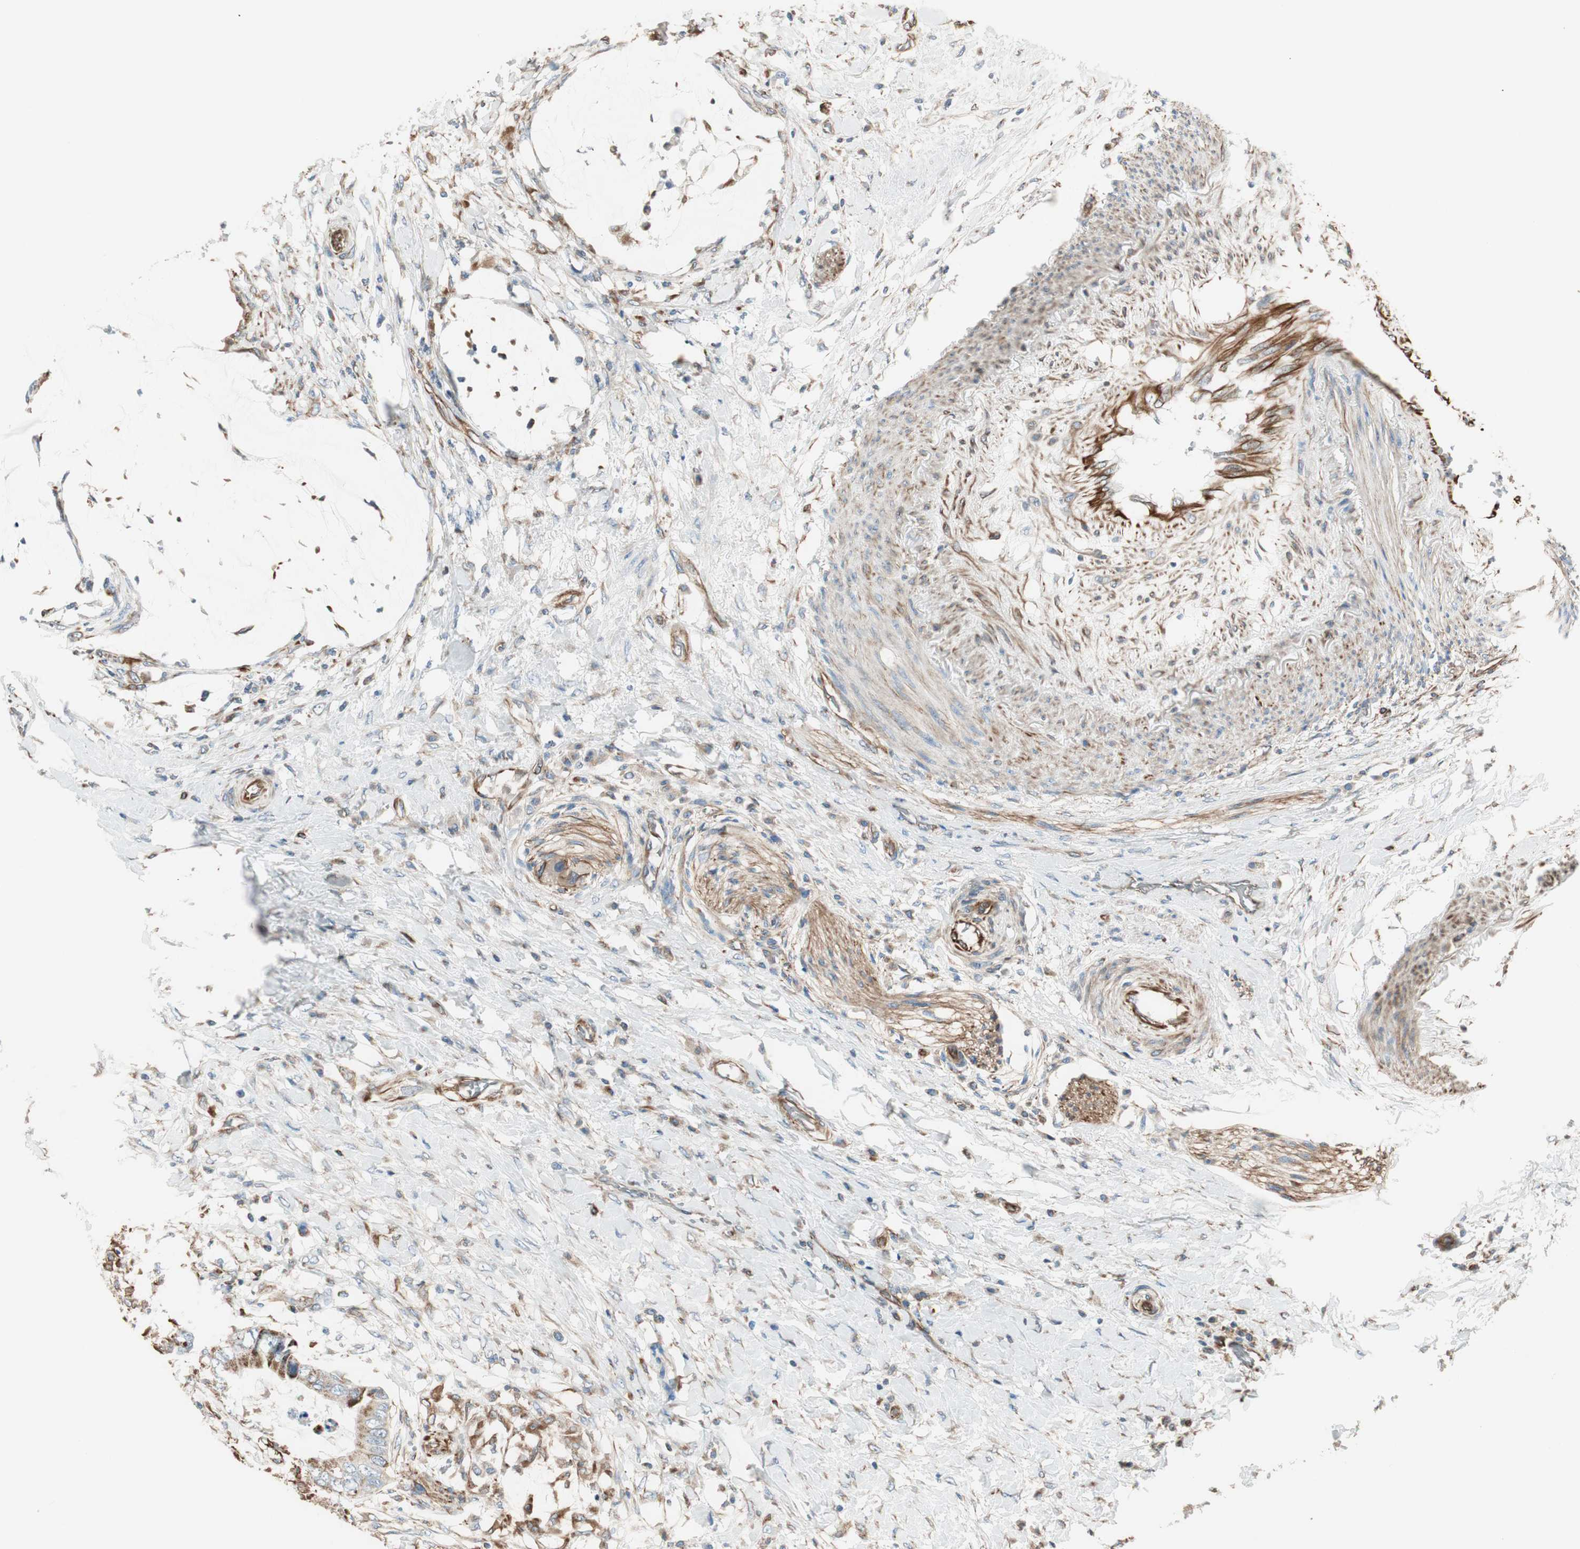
{"staining": {"intensity": "weak", "quantity": "25%-75%", "location": "cytoplasmic/membranous"}, "tissue": "colorectal cancer", "cell_type": "Tumor cells", "image_type": "cancer", "snomed": [{"axis": "morphology", "description": "Adenocarcinoma, NOS"}, {"axis": "topography", "description": "Rectum"}], "caption": "This is a micrograph of immunohistochemistry staining of colorectal cancer, which shows weak positivity in the cytoplasmic/membranous of tumor cells.", "gene": "SRCIN1", "patient": {"sex": "female", "age": 77}}